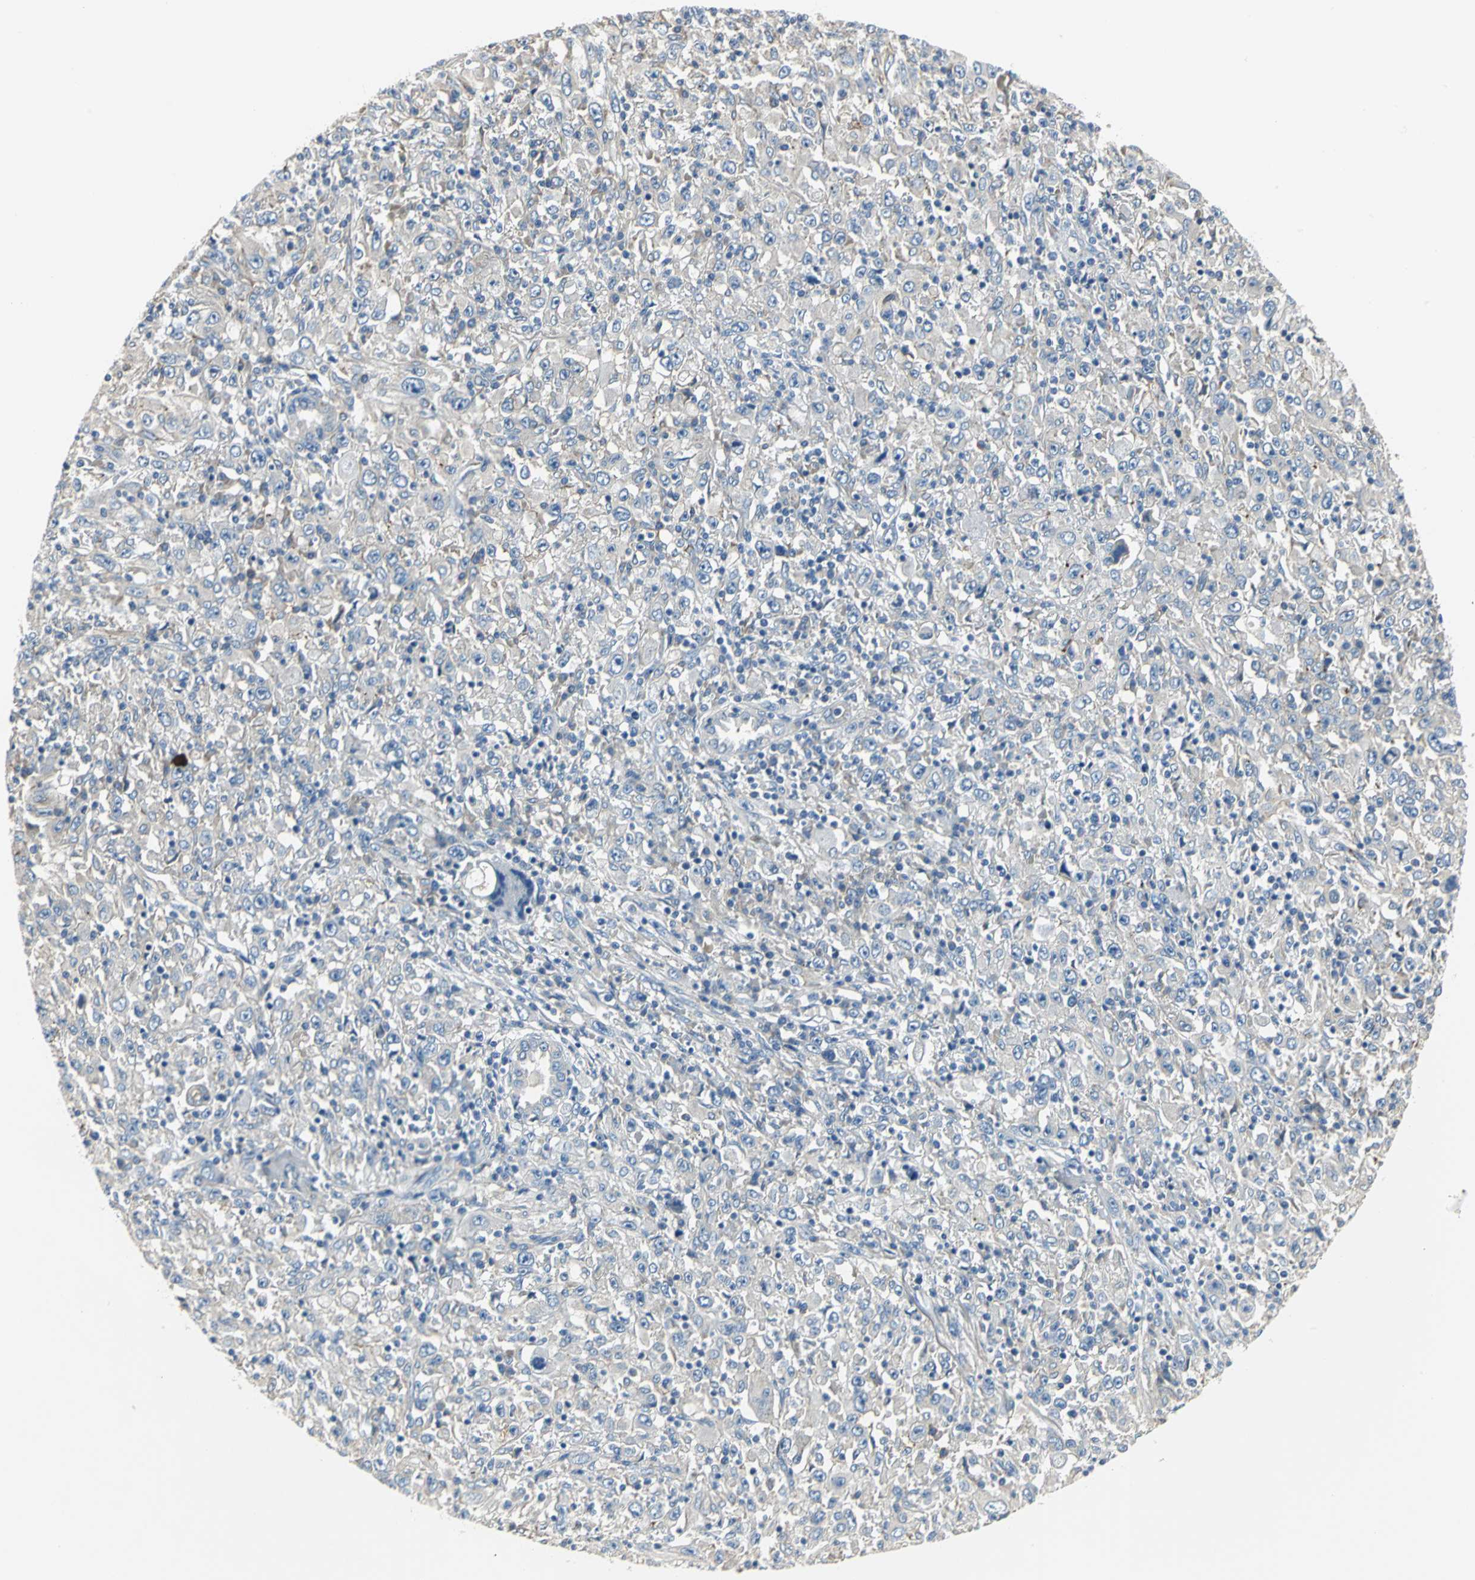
{"staining": {"intensity": "weak", "quantity": "<25%", "location": "cytoplasmic/membranous"}, "tissue": "melanoma", "cell_type": "Tumor cells", "image_type": "cancer", "snomed": [{"axis": "morphology", "description": "Malignant melanoma, Metastatic site"}, {"axis": "topography", "description": "Skin"}], "caption": "Protein analysis of melanoma exhibits no significant staining in tumor cells.", "gene": "B3GNT2", "patient": {"sex": "female", "age": 56}}